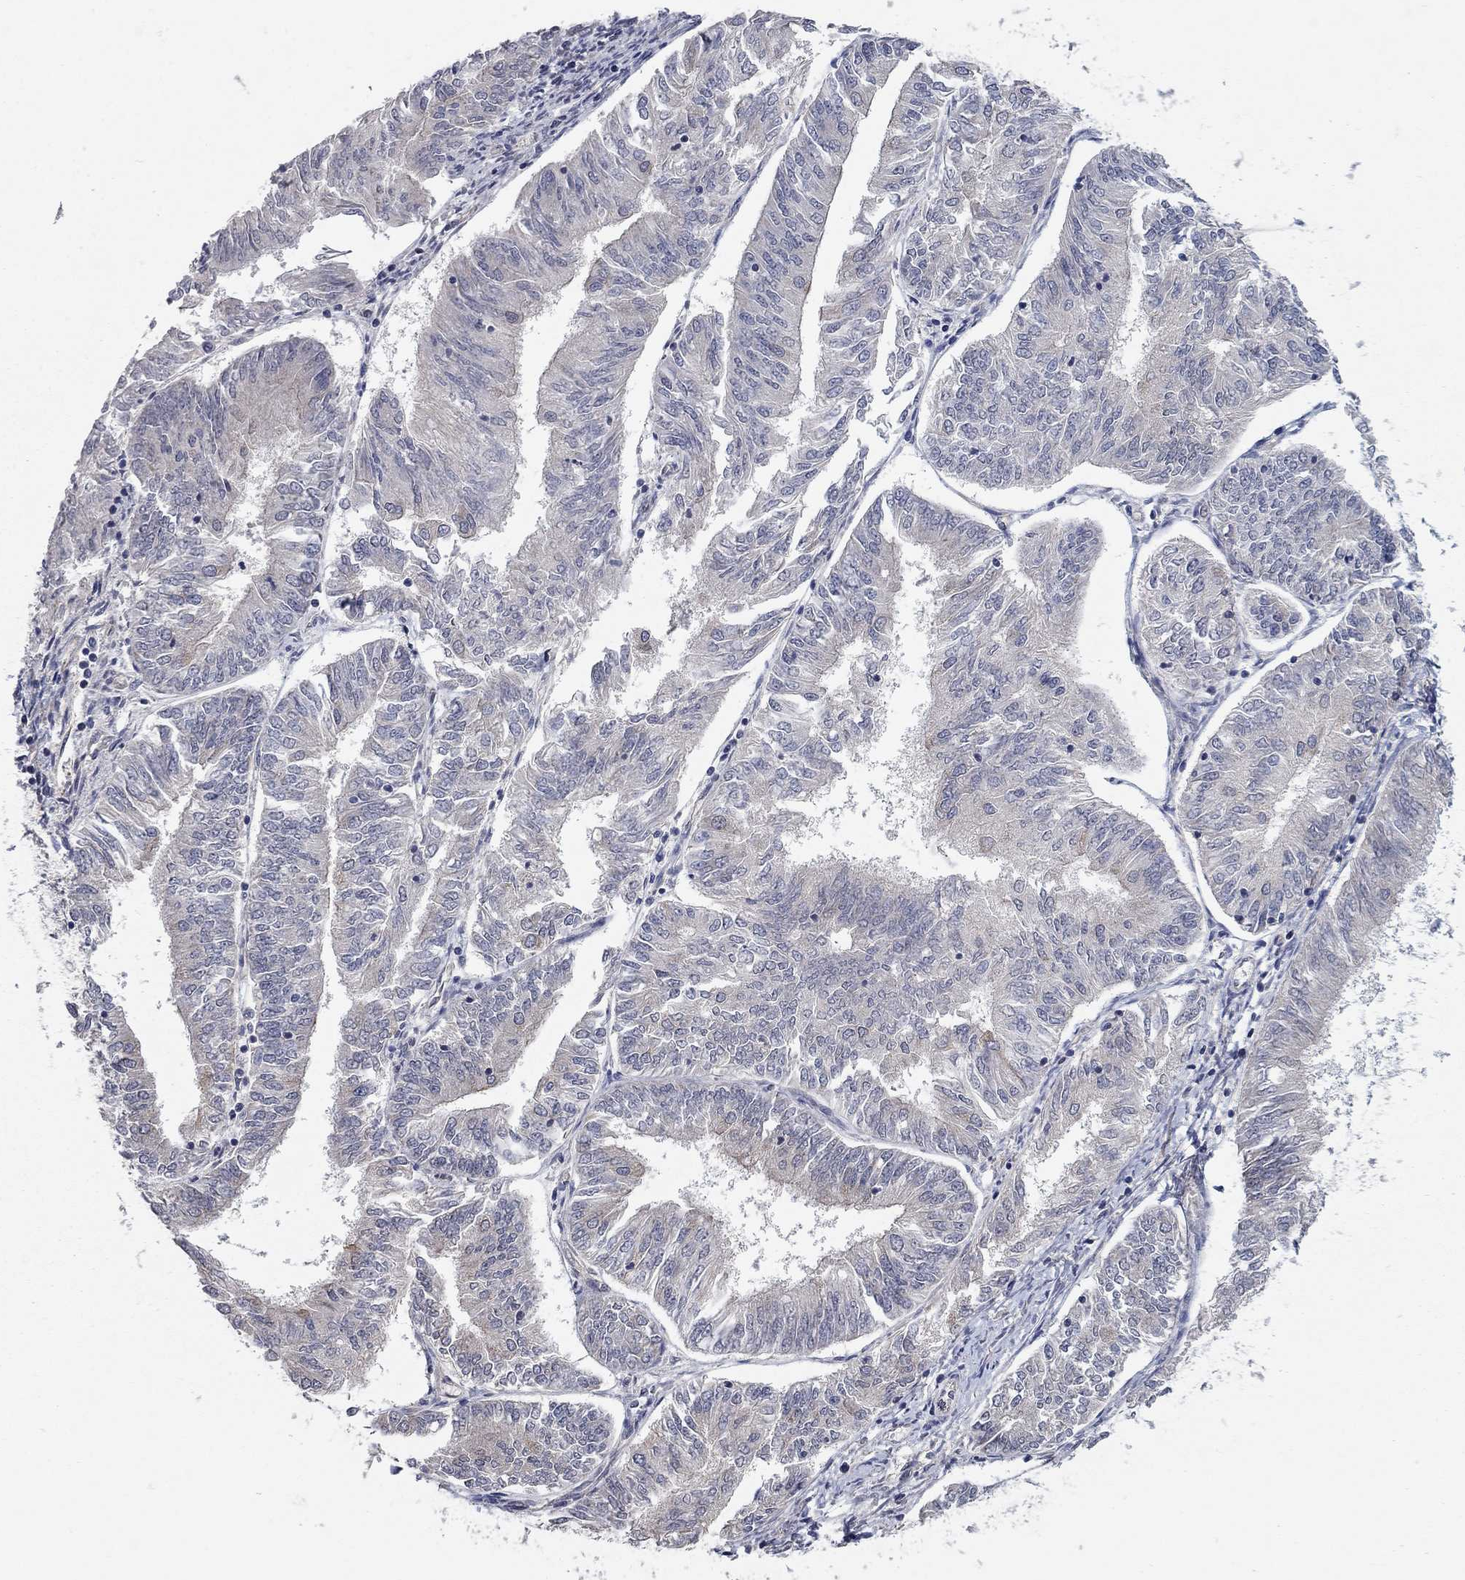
{"staining": {"intensity": "weak", "quantity": "<25%", "location": "cytoplasmic/membranous"}, "tissue": "endometrial cancer", "cell_type": "Tumor cells", "image_type": "cancer", "snomed": [{"axis": "morphology", "description": "Adenocarcinoma, NOS"}, {"axis": "topography", "description": "Endometrium"}], "caption": "Adenocarcinoma (endometrial) was stained to show a protein in brown. There is no significant positivity in tumor cells. Nuclei are stained in blue.", "gene": "WASF3", "patient": {"sex": "female", "age": 58}}